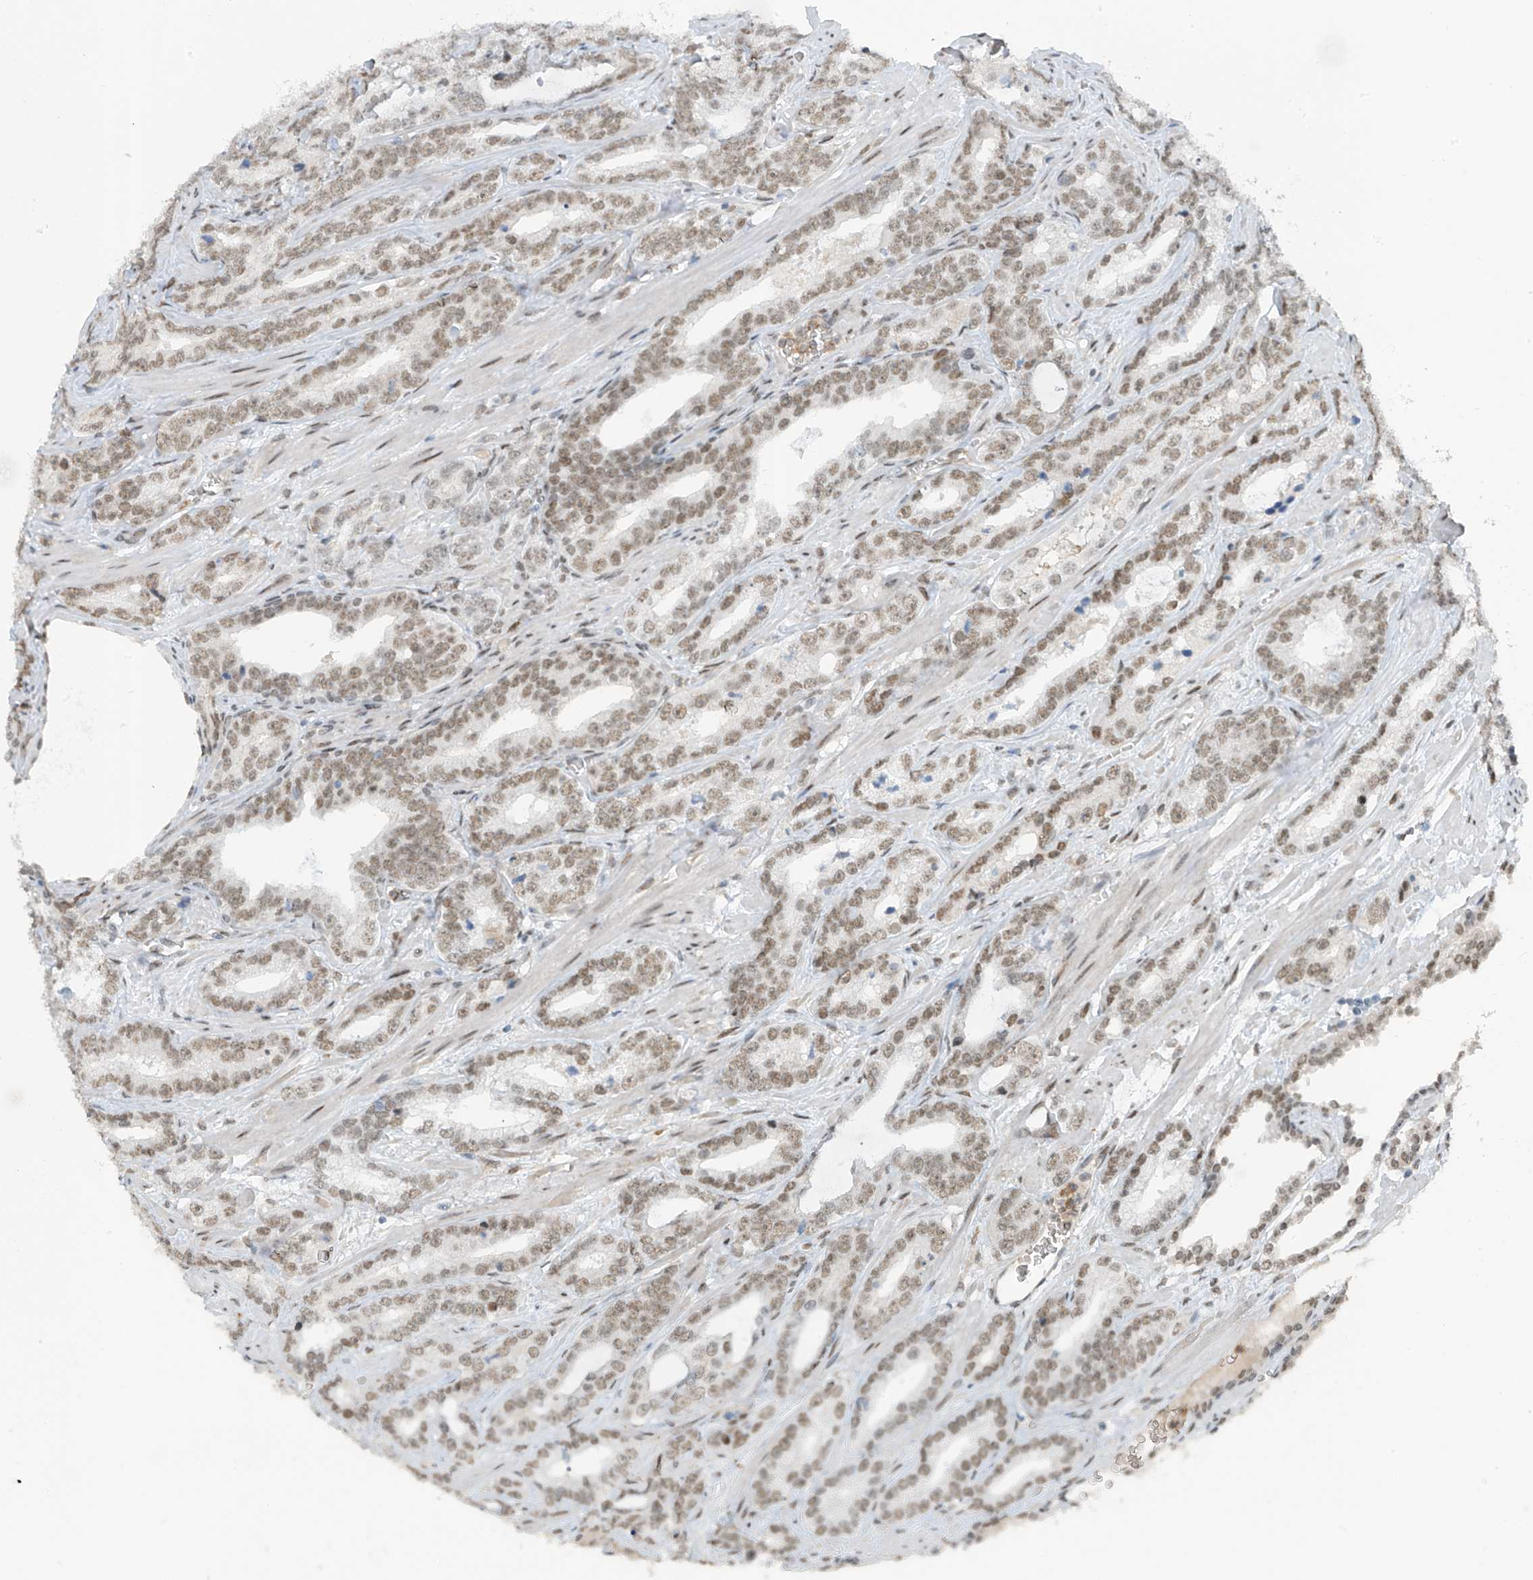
{"staining": {"intensity": "moderate", "quantity": ">75%", "location": "nuclear"}, "tissue": "prostate cancer", "cell_type": "Tumor cells", "image_type": "cancer", "snomed": [{"axis": "morphology", "description": "Adenocarcinoma, High grade"}, {"axis": "topography", "description": "Prostate"}], "caption": "Tumor cells exhibit medium levels of moderate nuclear positivity in about >75% of cells in human high-grade adenocarcinoma (prostate).", "gene": "MCM9", "patient": {"sex": "male", "age": 62}}